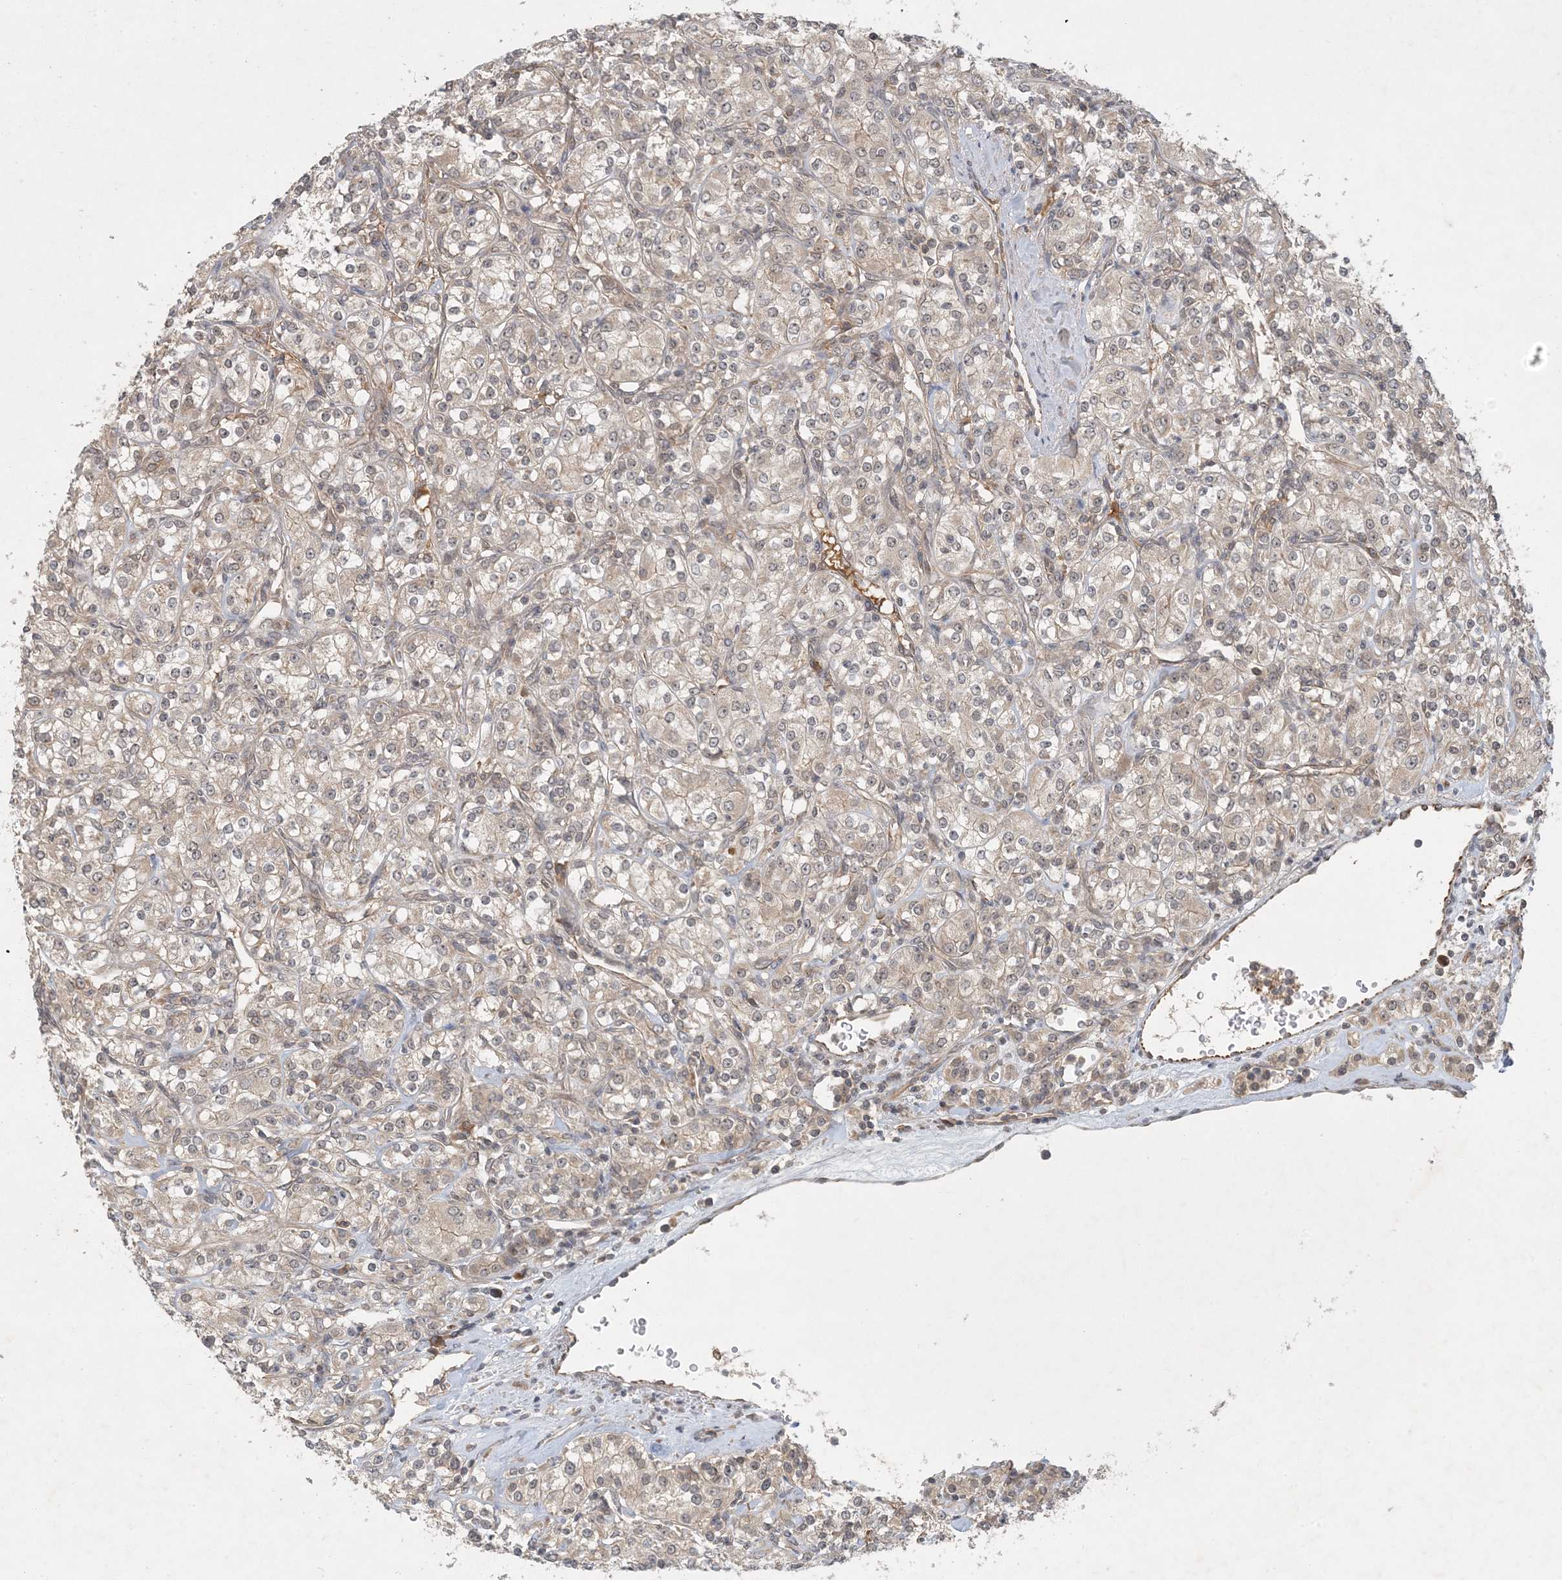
{"staining": {"intensity": "negative", "quantity": "none", "location": "none"}, "tissue": "renal cancer", "cell_type": "Tumor cells", "image_type": "cancer", "snomed": [{"axis": "morphology", "description": "Adenocarcinoma, NOS"}, {"axis": "topography", "description": "Kidney"}], "caption": "Immunohistochemistry (IHC) of adenocarcinoma (renal) displays no positivity in tumor cells.", "gene": "ZCCHC4", "patient": {"sex": "male", "age": 77}}